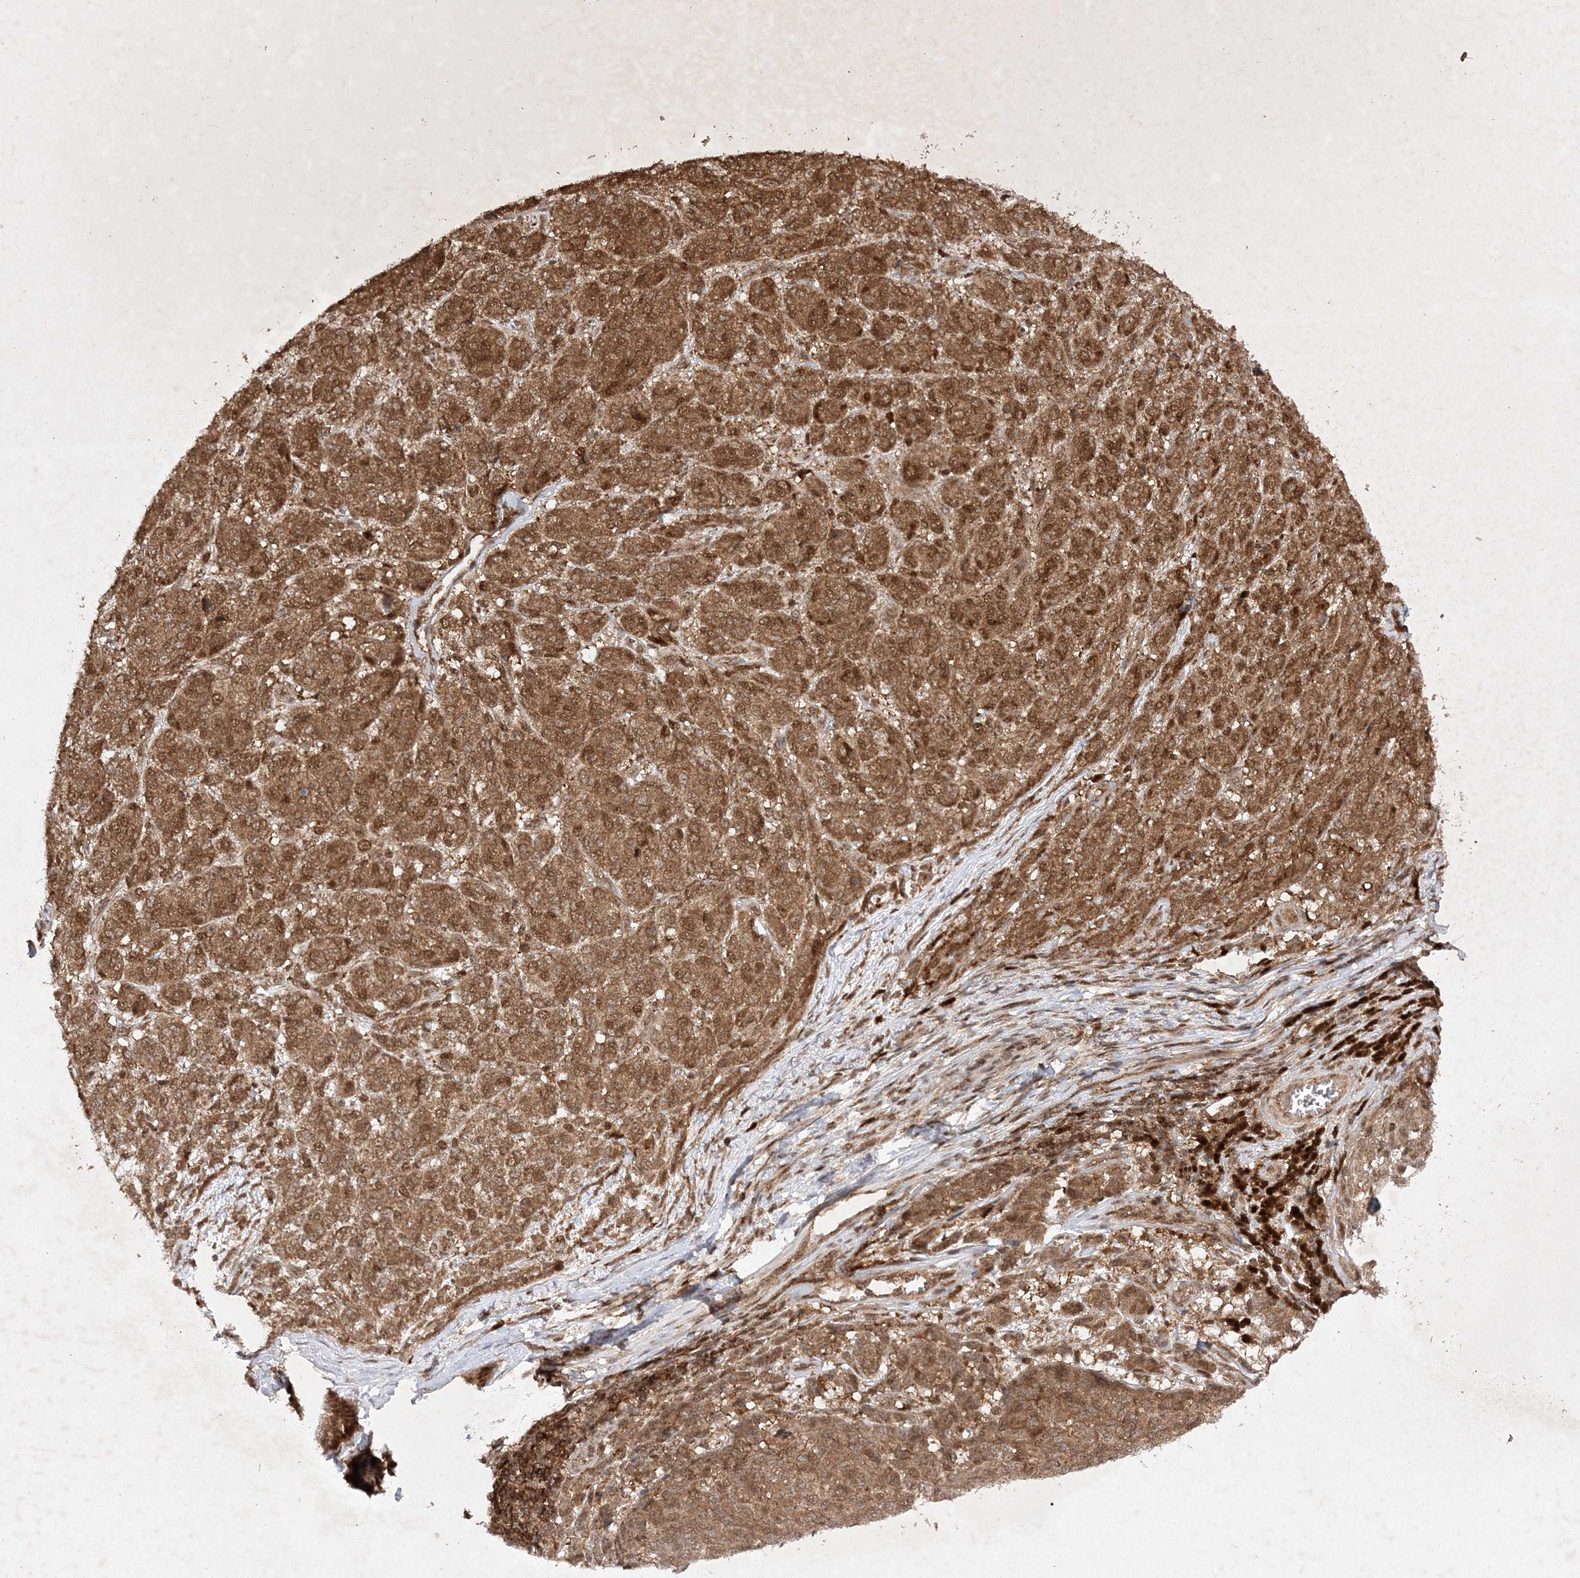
{"staining": {"intensity": "moderate", "quantity": ">75%", "location": "cytoplasmic/membranous,nuclear"}, "tissue": "melanoma", "cell_type": "Tumor cells", "image_type": "cancer", "snomed": [{"axis": "morphology", "description": "Malignant melanoma, NOS"}, {"axis": "topography", "description": "Skin"}], "caption": "Human melanoma stained with a protein marker demonstrates moderate staining in tumor cells.", "gene": "NIF3L1", "patient": {"sex": "male", "age": 49}}